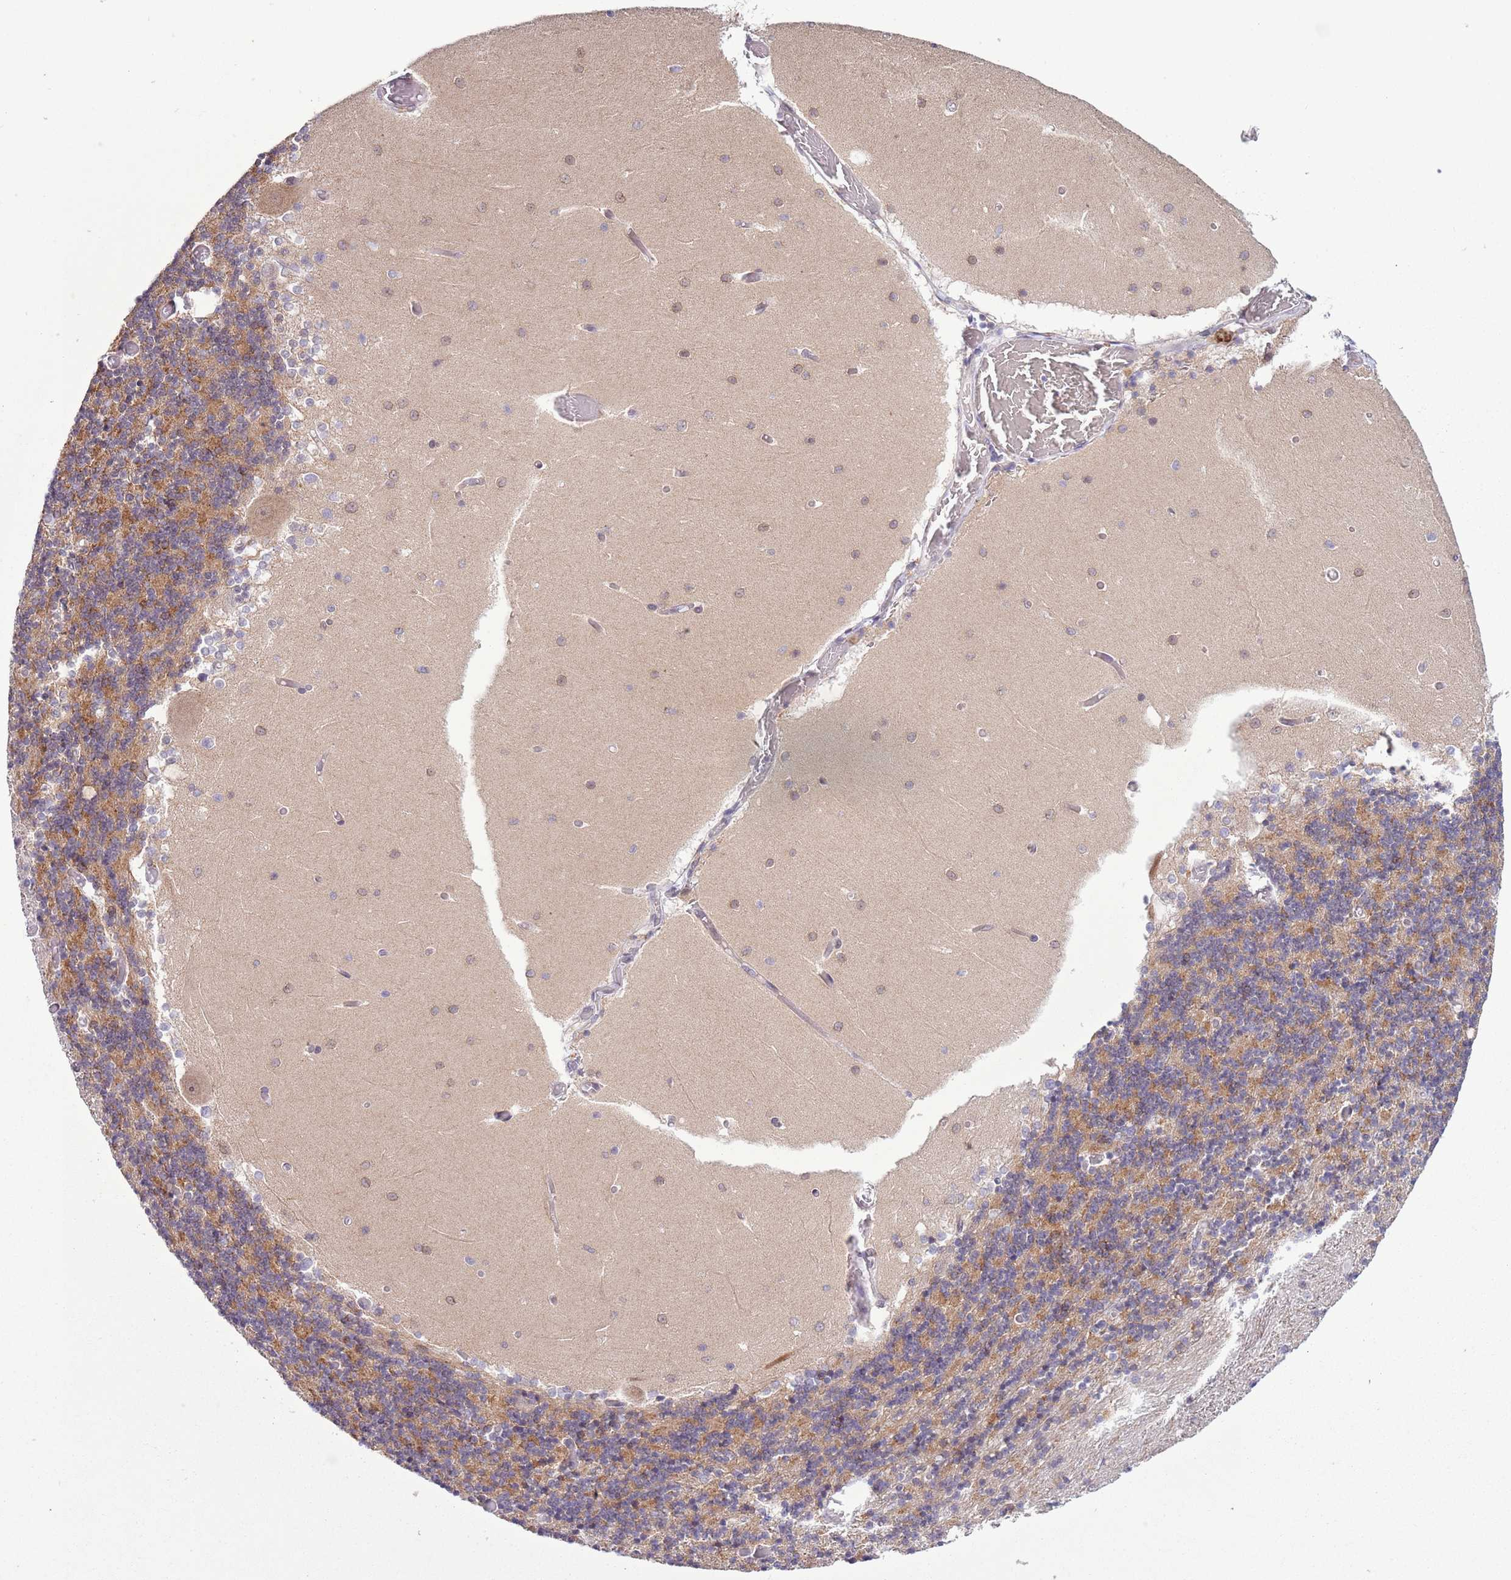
{"staining": {"intensity": "strong", "quantity": "25%-75%", "location": "cytoplasmic/membranous"}, "tissue": "cerebellum", "cell_type": "Cells in granular layer", "image_type": "normal", "snomed": [{"axis": "morphology", "description": "Normal tissue, NOS"}, {"axis": "topography", "description": "Cerebellum"}], "caption": "Benign cerebellum displays strong cytoplasmic/membranous staining in approximately 25%-75% of cells in granular layer.", "gene": "ZNF576", "patient": {"sex": "female", "age": 28}}